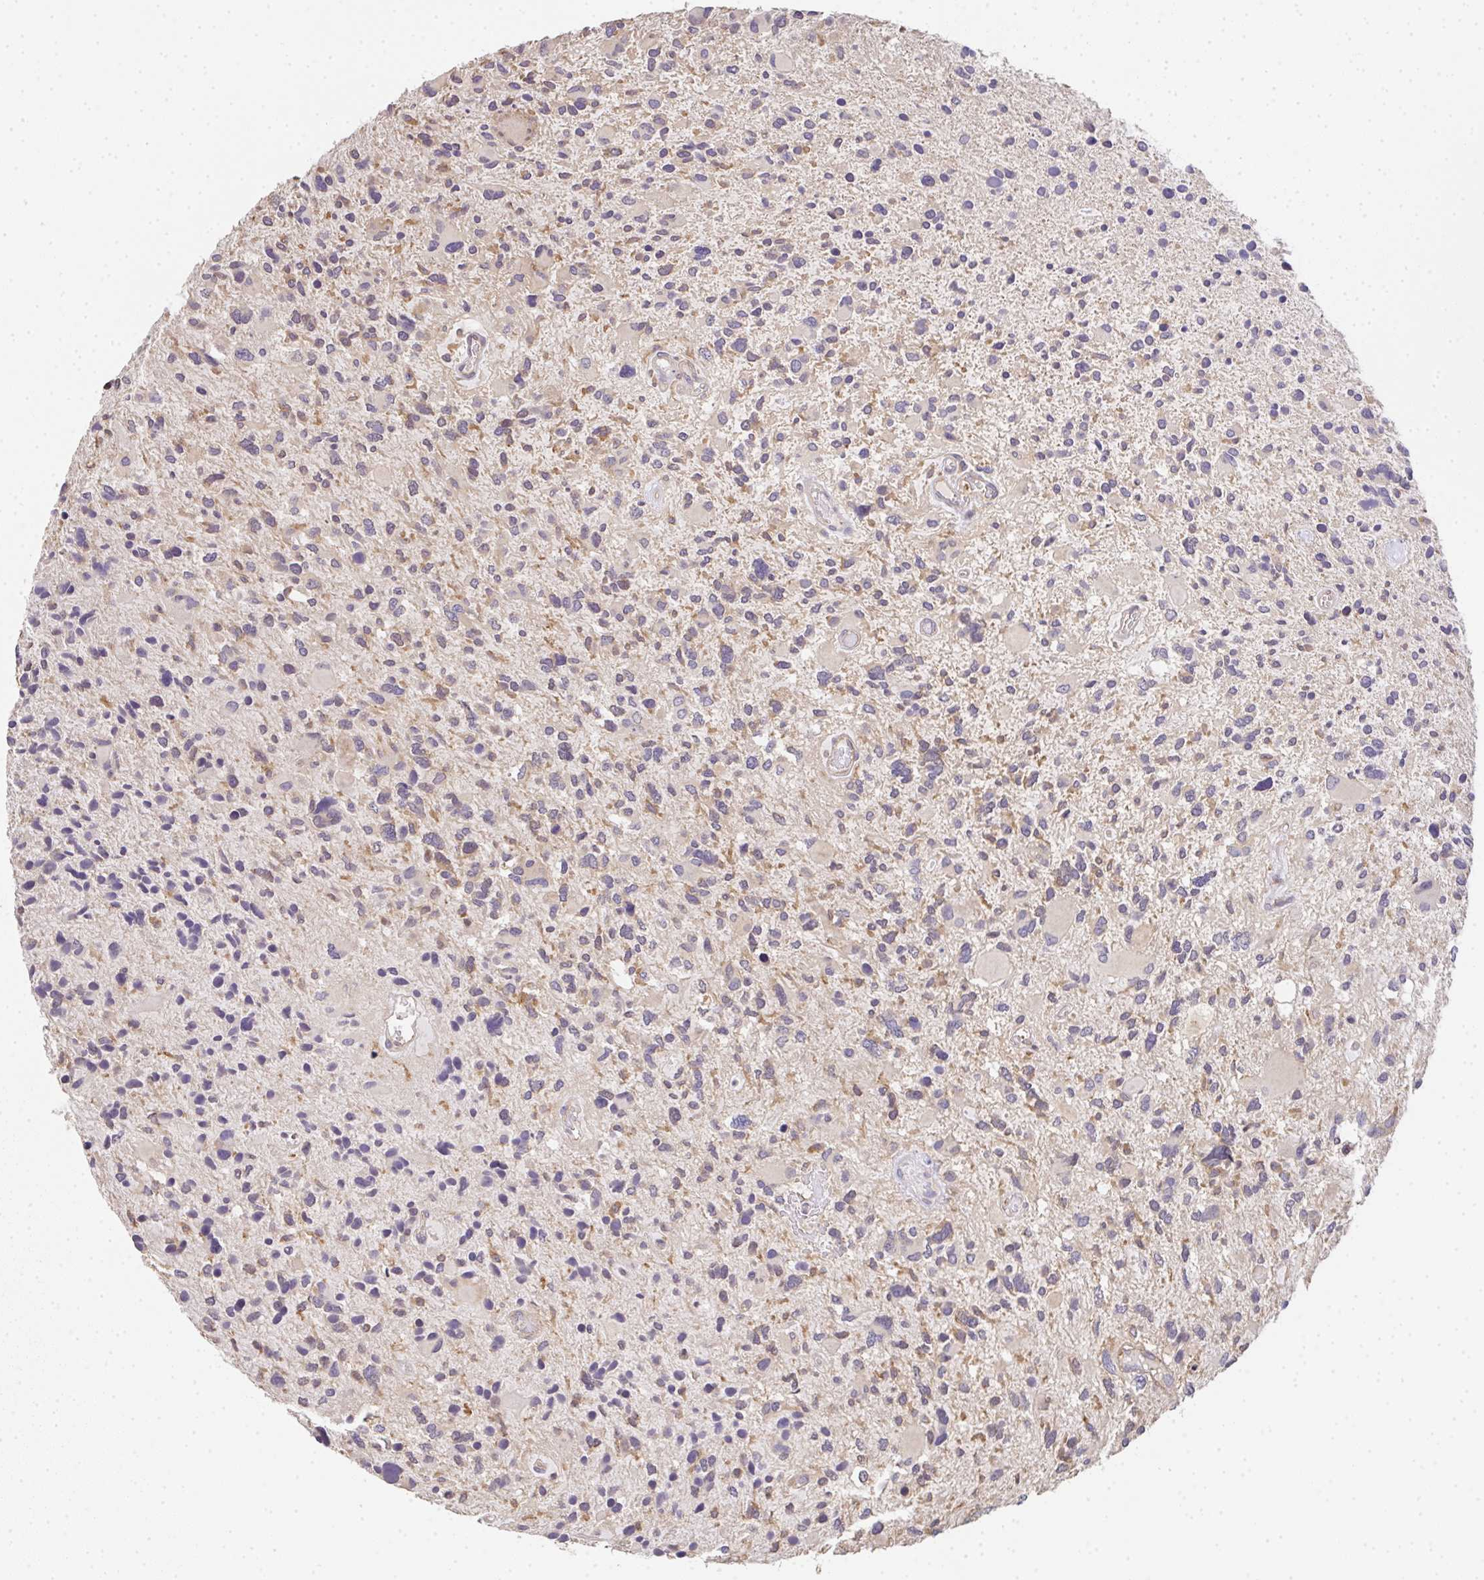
{"staining": {"intensity": "weak", "quantity": "25%-75%", "location": "cytoplasmic/membranous"}, "tissue": "glioma", "cell_type": "Tumor cells", "image_type": "cancer", "snomed": [{"axis": "morphology", "description": "Glioma, malignant, High grade"}, {"axis": "topography", "description": "Brain"}], "caption": "Malignant glioma (high-grade) stained for a protein reveals weak cytoplasmic/membranous positivity in tumor cells. (DAB IHC, brown staining for protein, blue staining for nuclei).", "gene": "EEF1AKMT1", "patient": {"sex": "female", "age": 11}}